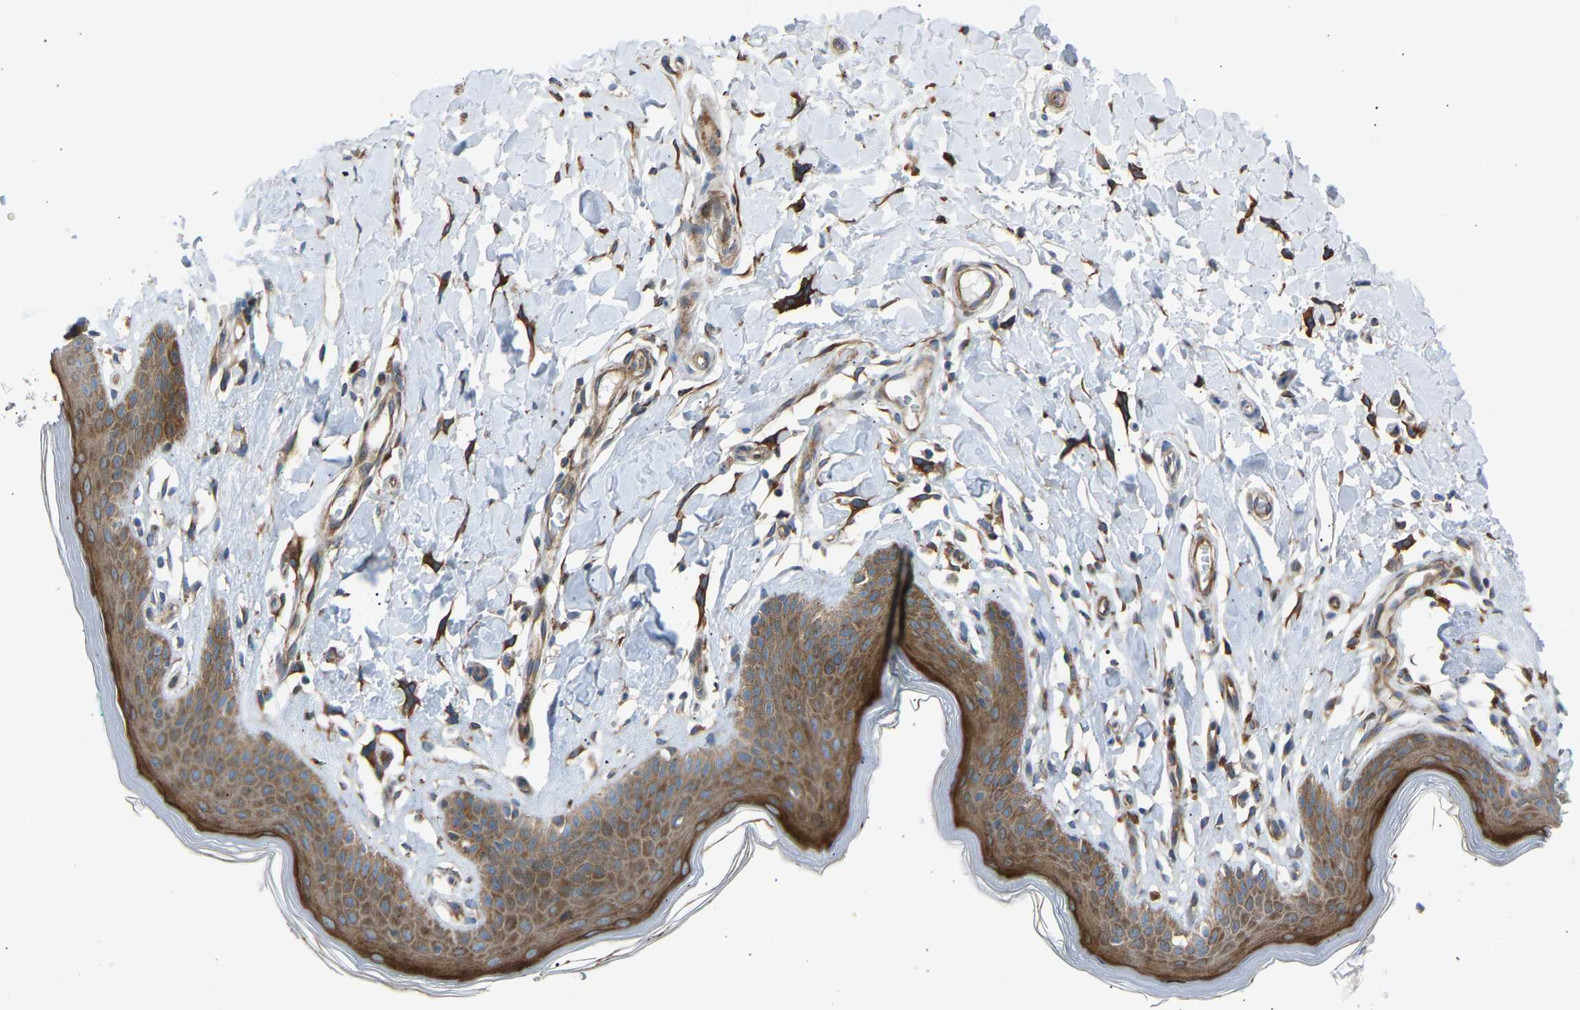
{"staining": {"intensity": "strong", "quantity": ">75%", "location": "cytoplasmic/membranous"}, "tissue": "skin", "cell_type": "Epidermal cells", "image_type": "normal", "snomed": [{"axis": "morphology", "description": "Normal tissue, NOS"}, {"axis": "topography", "description": "Vulva"}], "caption": "IHC photomicrograph of normal skin: skin stained using immunohistochemistry (IHC) shows high levels of strong protein expression localized specifically in the cytoplasmic/membranous of epidermal cells, appearing as a cytoplasmic/membranous brown color.", "gene": "VPS41", "patient": {"sex": "female", "age": 66}}